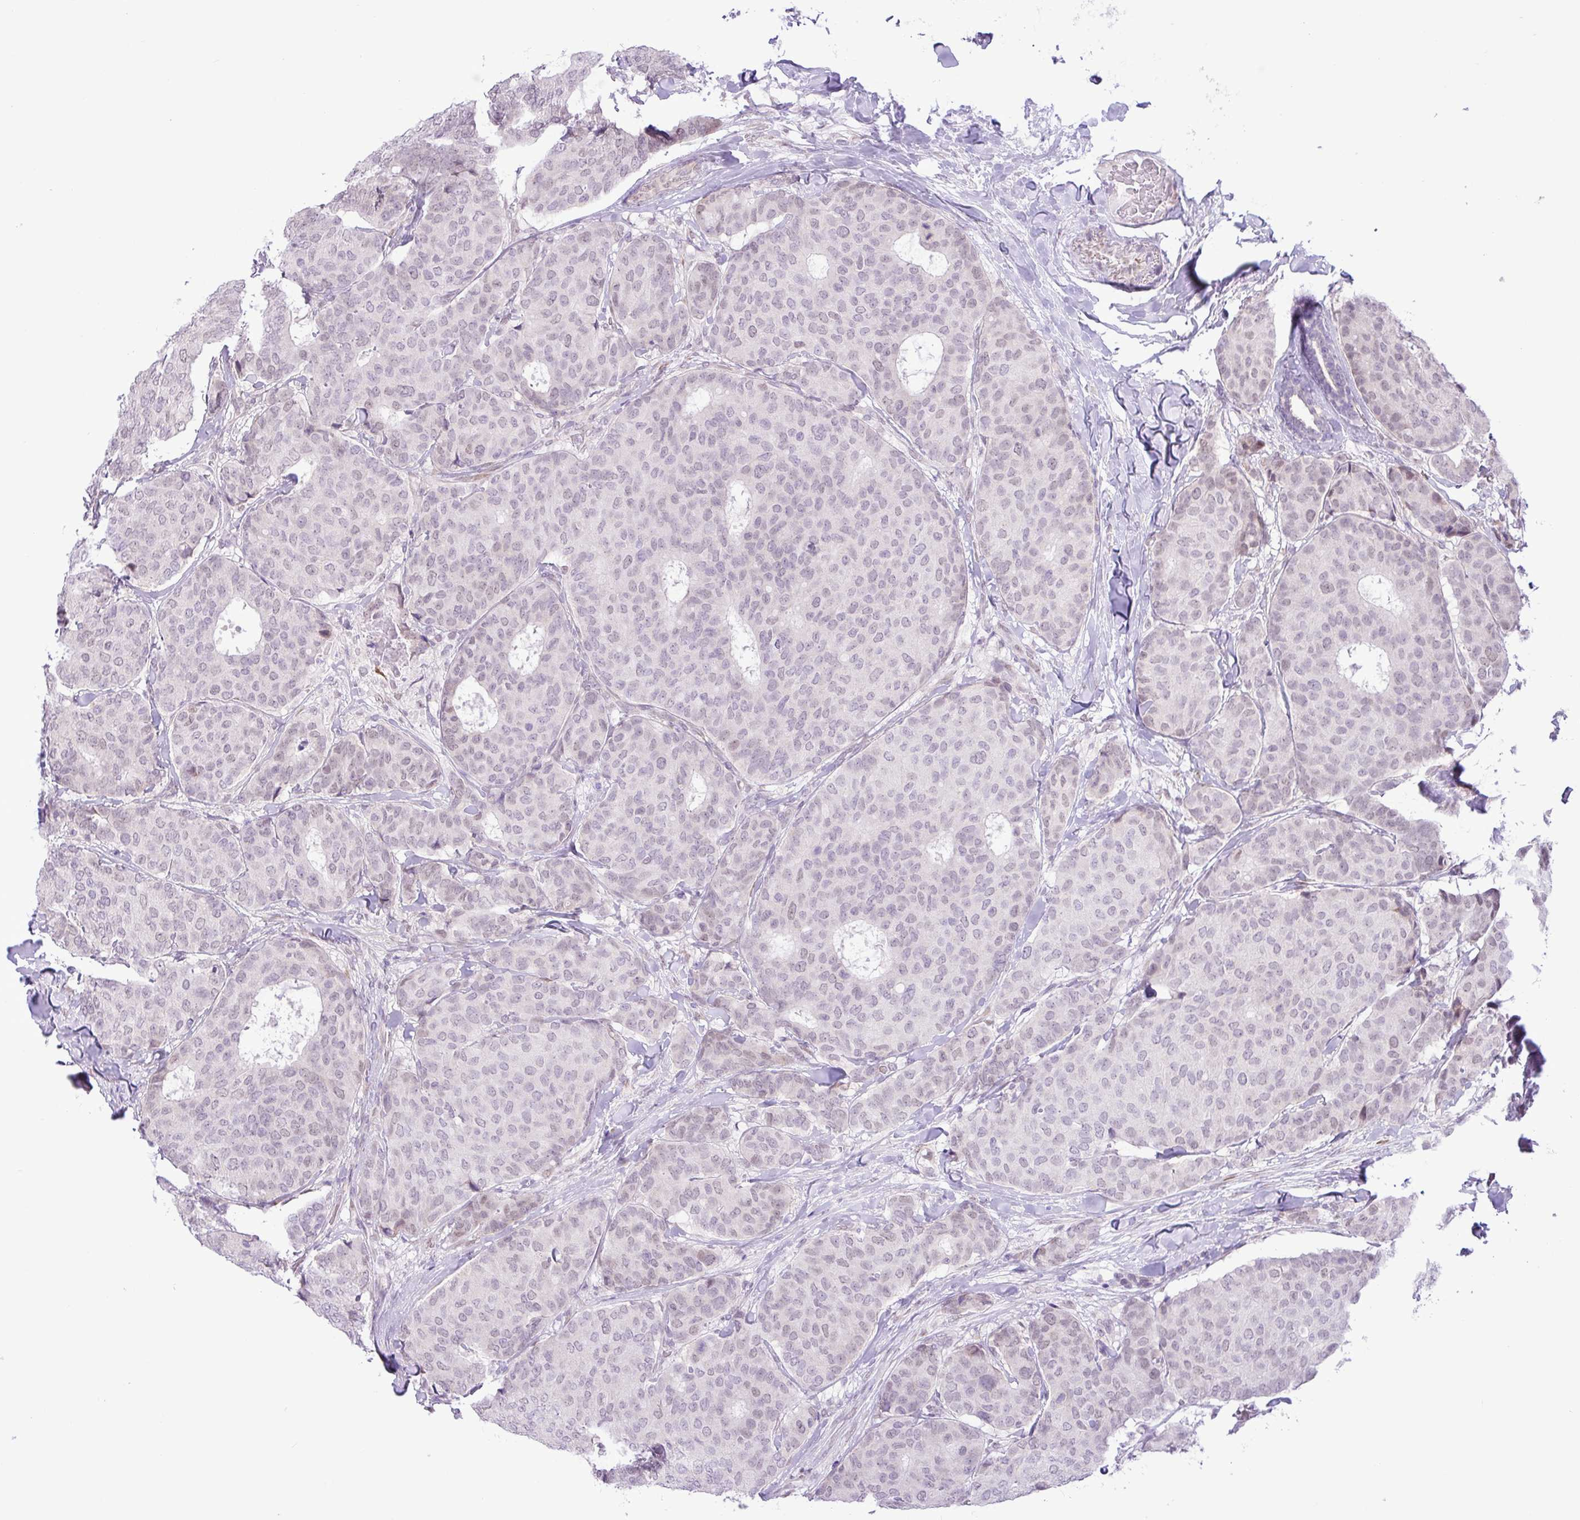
{"staining": {"intensity": "weak", "quantity": "25%-75%", "location": "nuclear"}, "tissue": "breast cancer", "cell_type": "Tumor cells", "image_type": "cancer", "snomed": [{"axis": "morphology", "description": "Duct carcinoma"}, {"axis": "topography", "description": "Breast"}], "caption": "Tumor cells show low levels of weak nuclear staining in about 25%-75% of cells in breast cancer (invasive ductal carcinoma). (DAB IHC with brightfield microscopy, high magnification).", "gene": "ELOA2", "patient": {"sex": "female", "age": 75}}